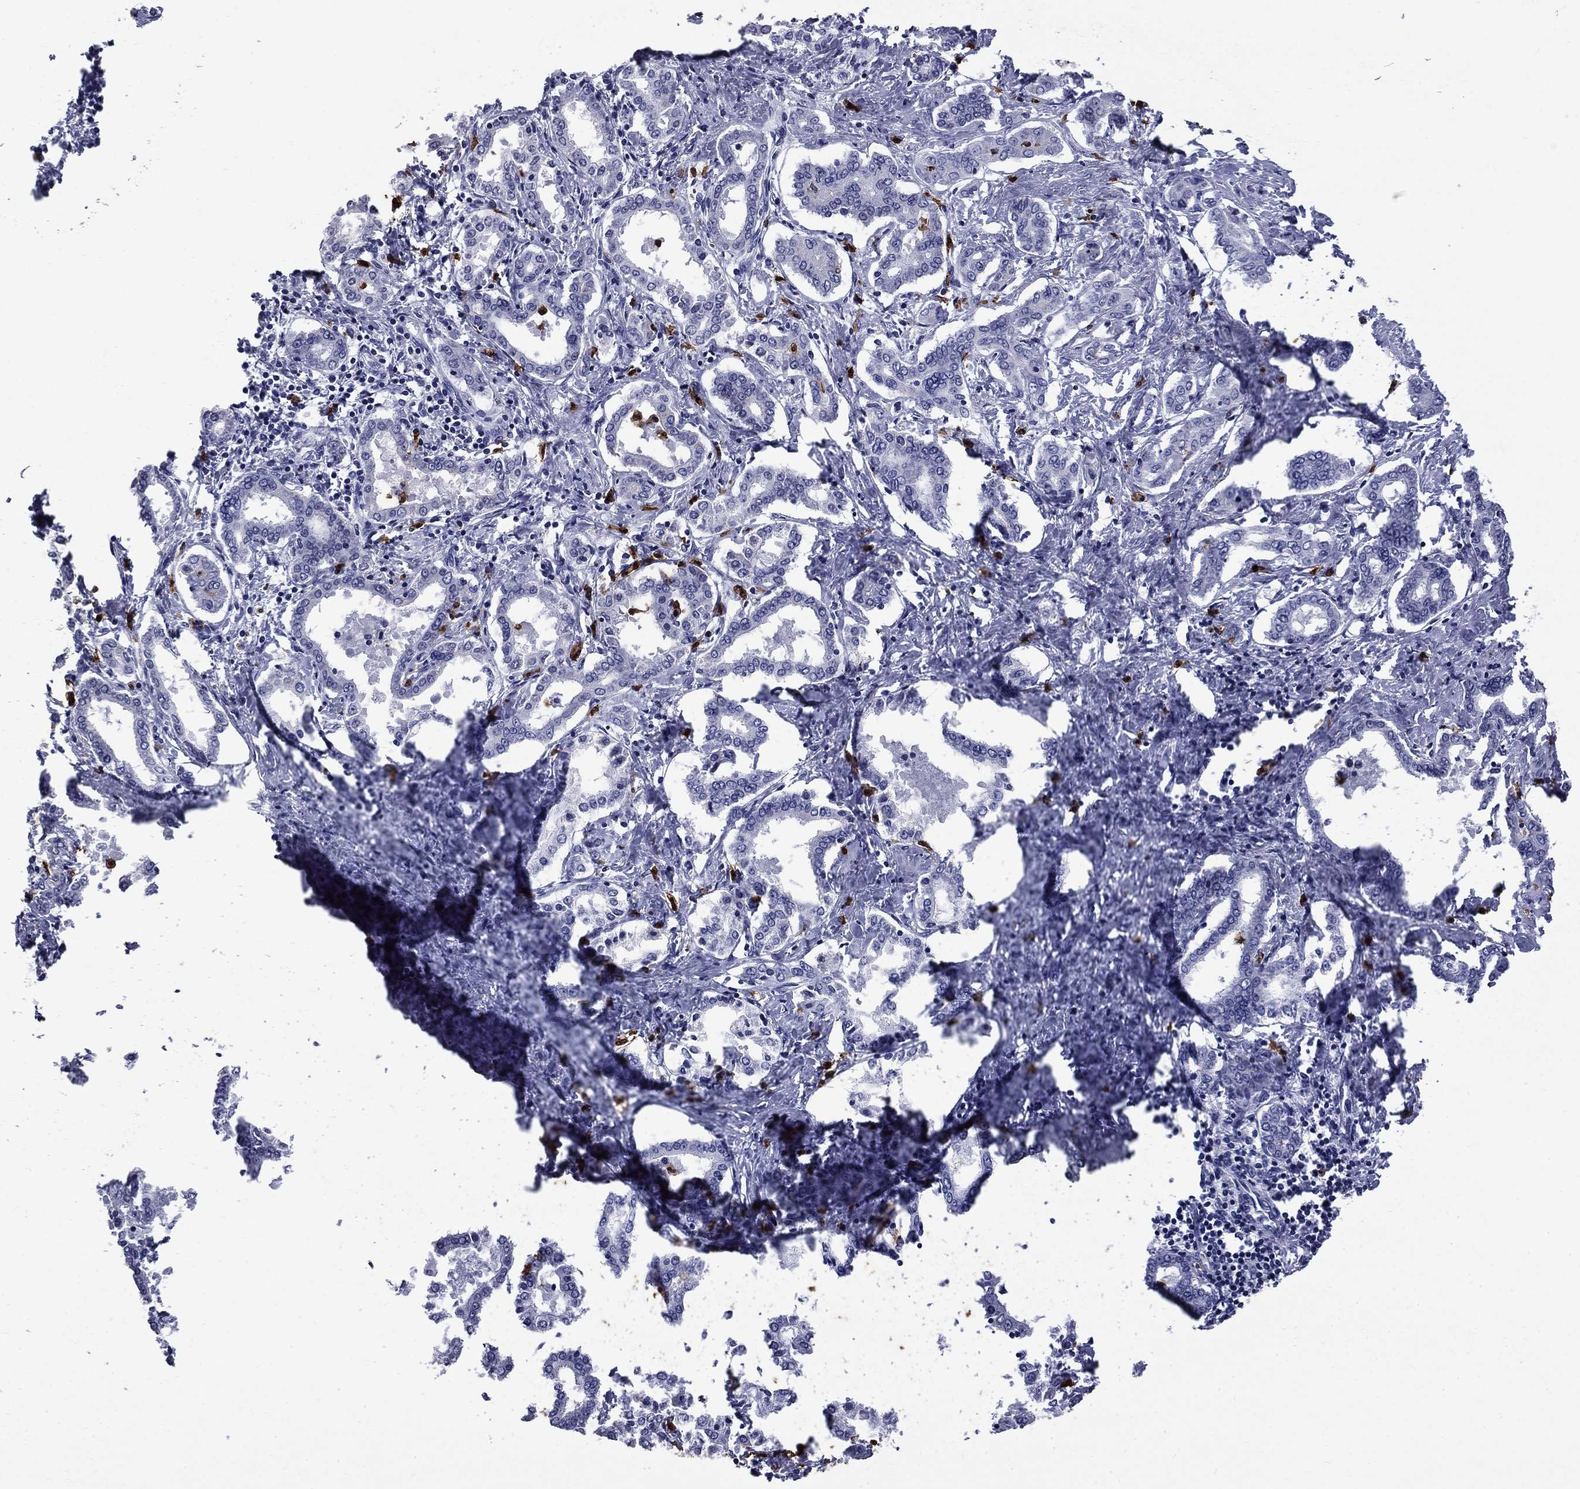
{"staining": {"intensity": "negative", "quantity": "none", "location": "none"}, "tissue": "liver cancer", "cell_type": "Tumor cells", "image_type": "cancer", "snomed": [{"axis": "morphology", "description": "Cholangiocarcinoma"}, {"axis": "topography", "description": "Liver"}], "caption": "Micrograph shows no protein positivity in tumor cells of cholangiocarcinoma (liver) tissue.", "gene": "TRIM29", "patient": {"sex": "female", "age": 47}}